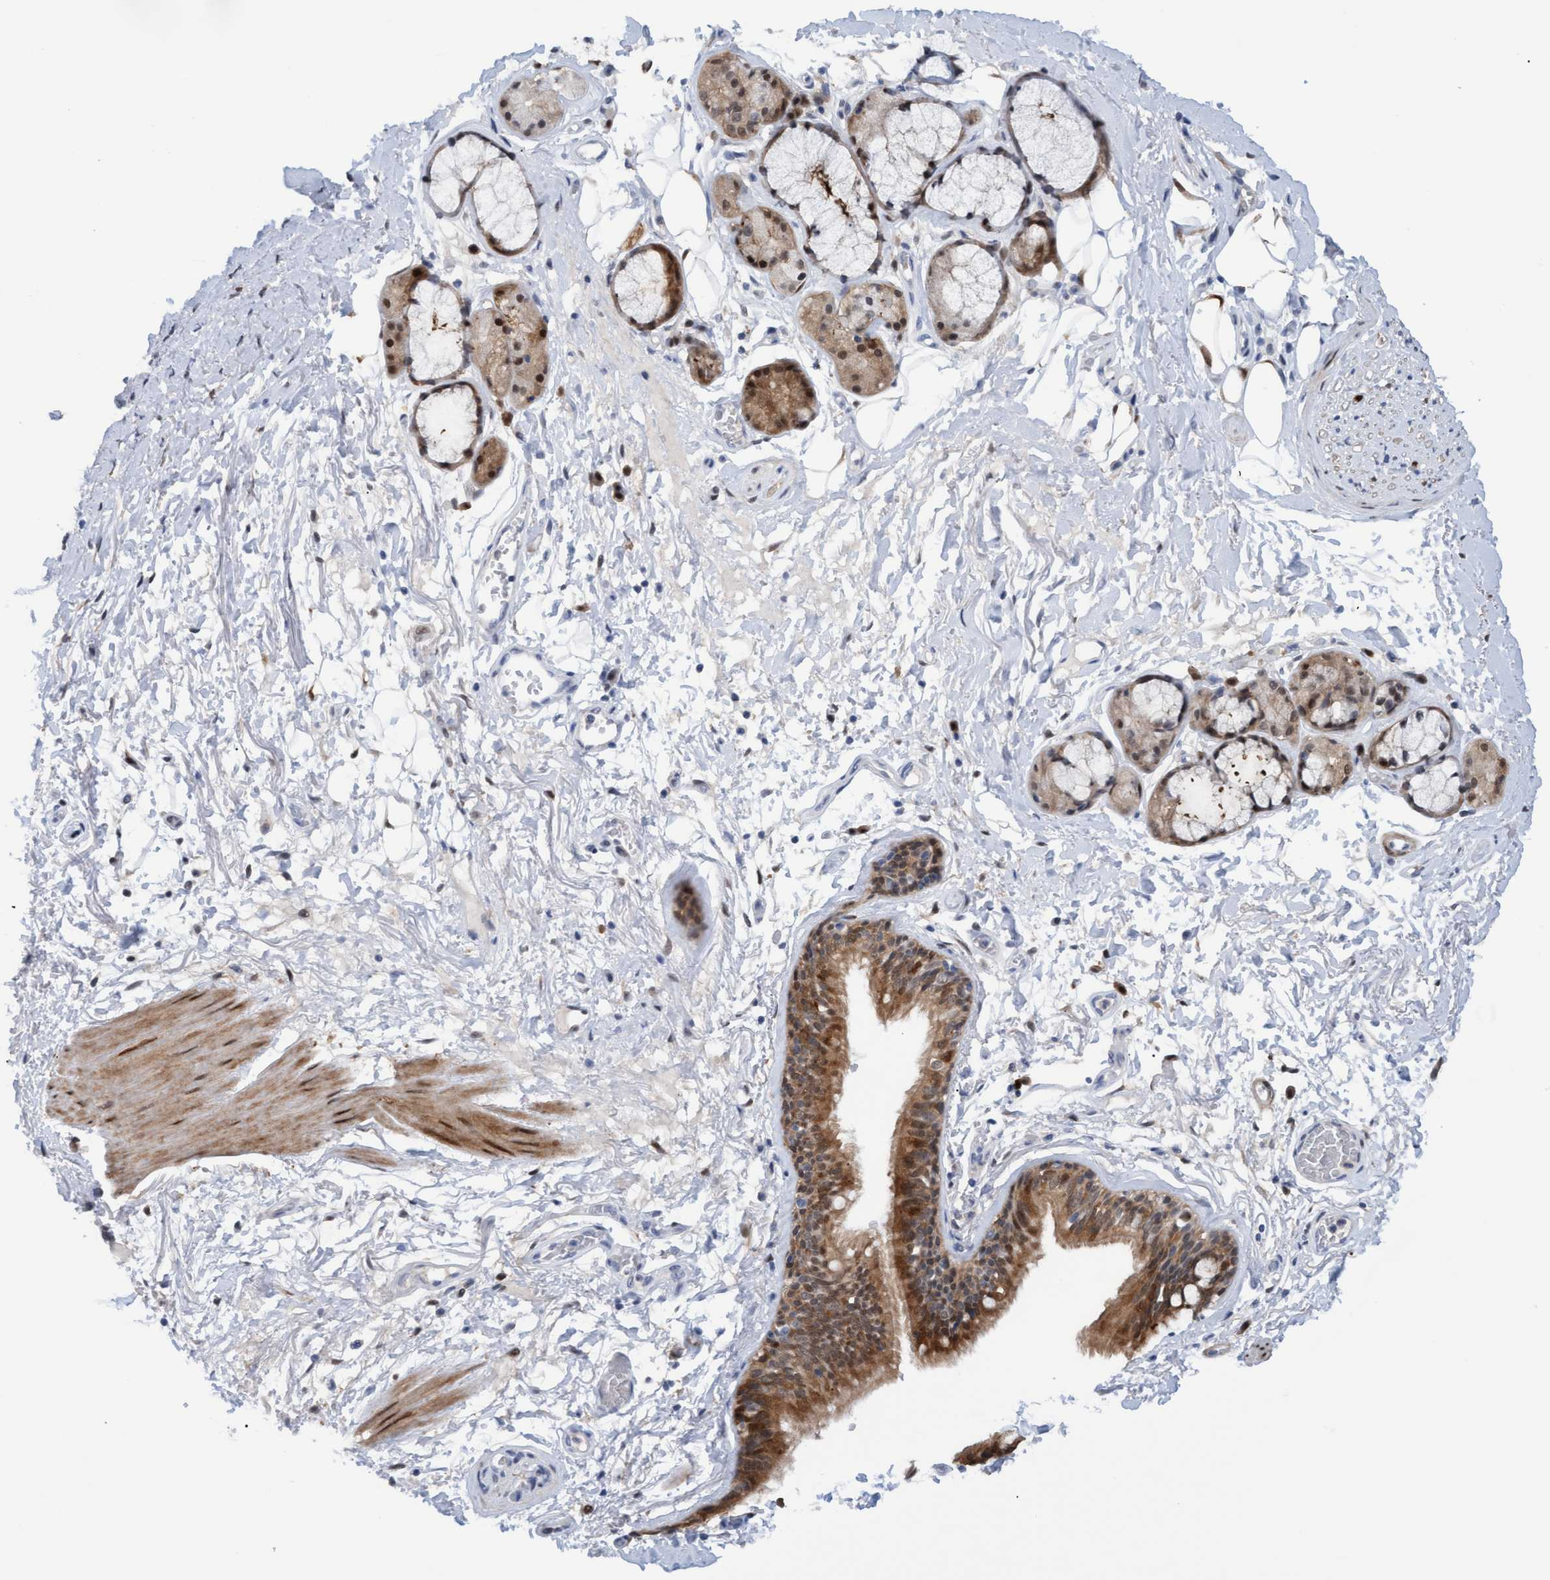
{"staining": {"intensity": "strong", "quantity": ">75%", "location": "cytoplasmic/membranous,nuclear"}, "tissue": "bronchus", "cell_type": "Respiratory epithelial cells", "image_type": "normal", "snomed": [{"axis": "morphology", "description": "Normal tissue, NOS"}, {"axis": "topography", "description": "Cartilage tissue"}], "caption": "This is an image of immunohistochemistry staining of normal bronchus, which shows strong staining in the cytoplasmic/membranous,nuclear of respiratory epithelial cells.", "gene": "PINX1", "patient": {"sex": "female", "age": 63}}